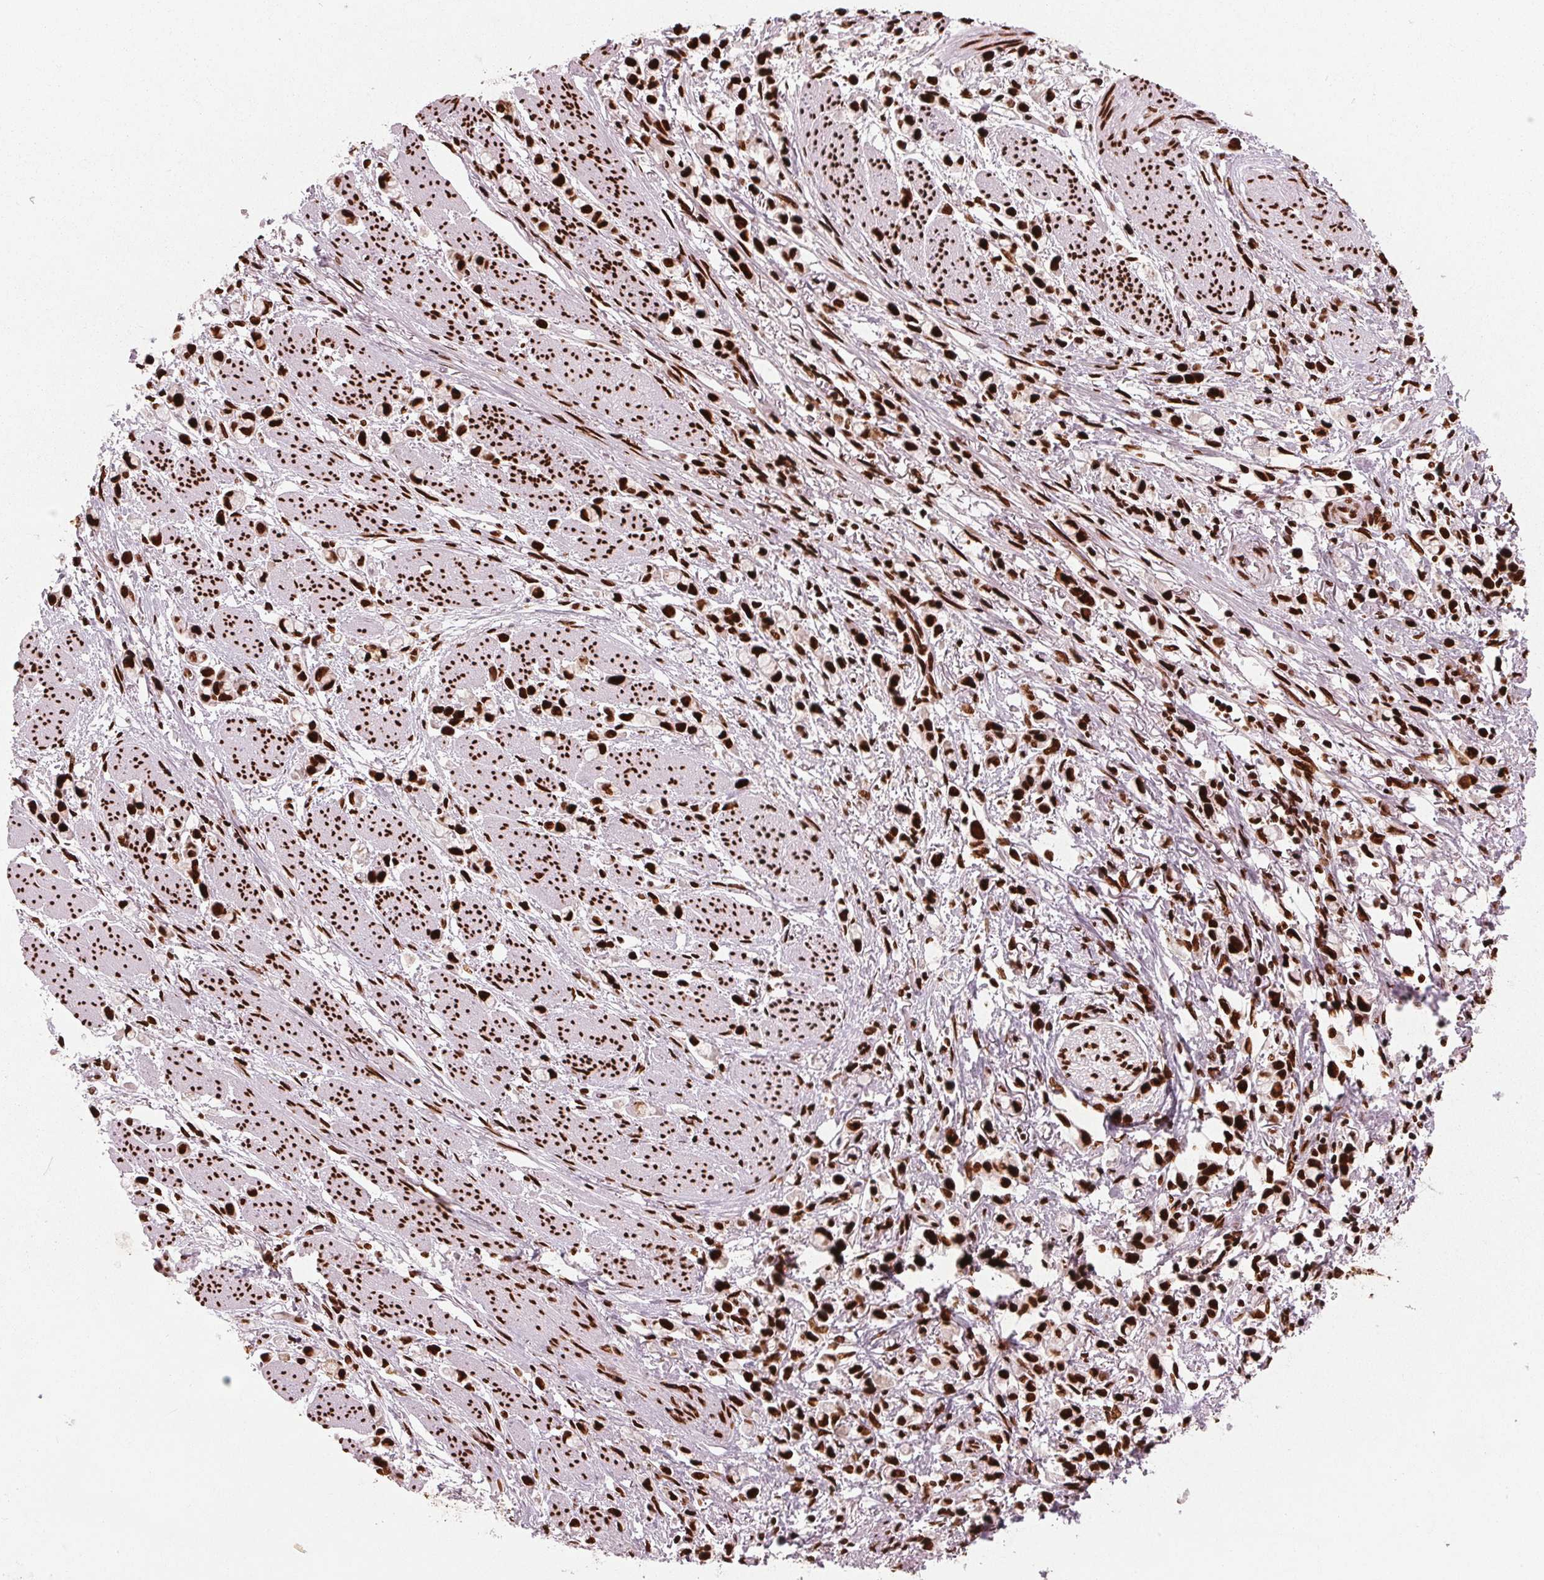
{"staining": {"intensity": "strong", "quantity": ">75%", "location": "nuclear"}, "tissue": "stomach cancer", "cell_type": "Tumor cells", "image_type": "cancer", "snomed": [{"axis": "morphology", "description": "Adenocarcinoma, NOS"}, {"axis": "topography", "description": "Stomach"}], "caption": "Tumor cells show strong nuclear expression in approximately >75% of cells in adenocarcinoma (stomach).", "gene": "BRD4", "patient": {"sex": "female", "age": 81}}